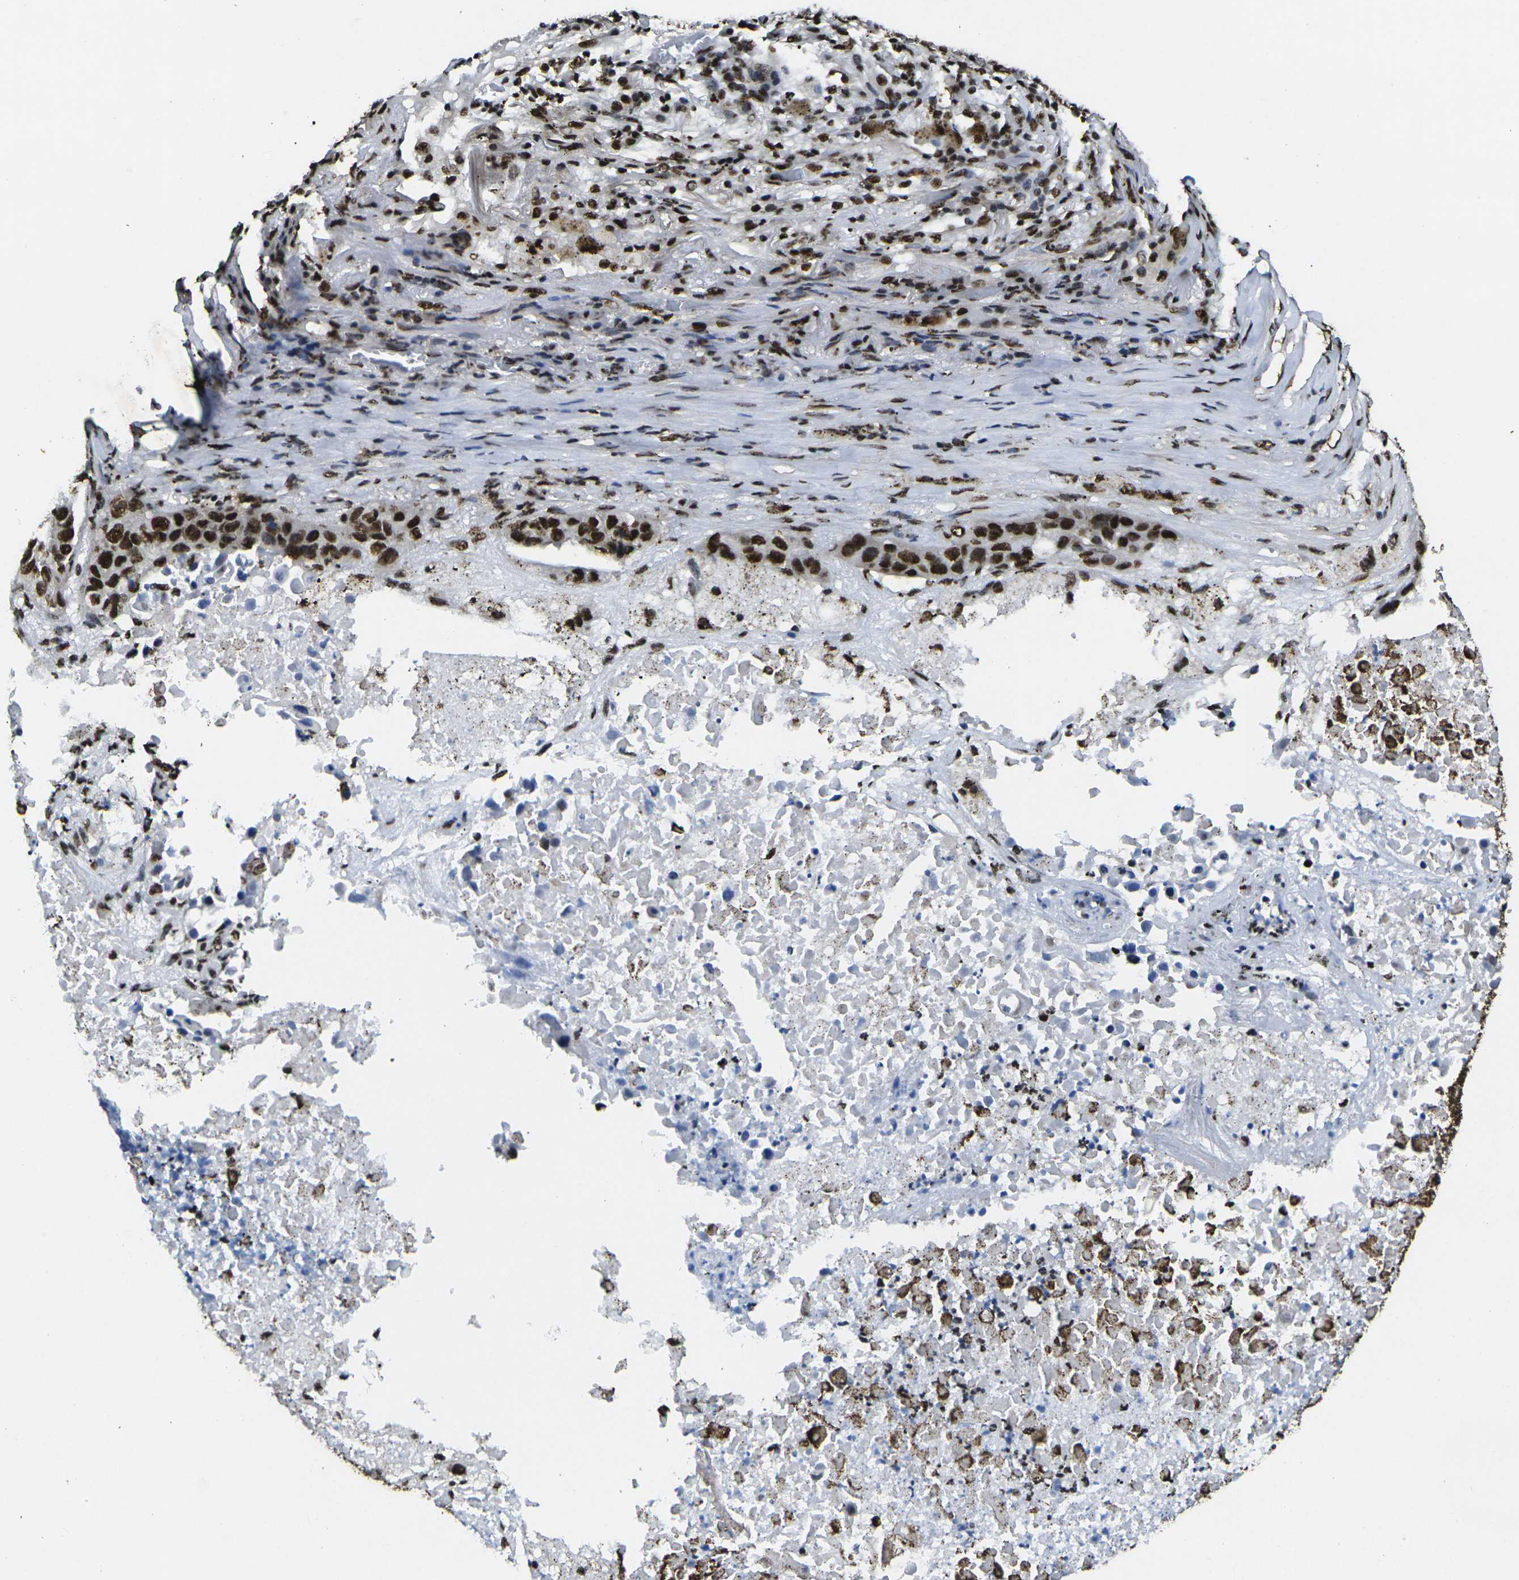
{"staining": {"intensity": "strong", "quantity": ">75%", "location": "nuclear"}, "tissue": "lung cancer", "cell_type": "Tumor cells", "image_type": "cancer", "snomed": [{"axis": "morphology", "description": "Squamous cell carcinoma, NOS"}, {"axis": "topography", "description": "Lung"}], "caption": "Immunohistochemical staining of human lung cancer shows high levels of strong nuclear protein positivity in about >75% of tumor cells.", "gene": "SMARCC1", "patient": {"sex": "male", "age": 57}}